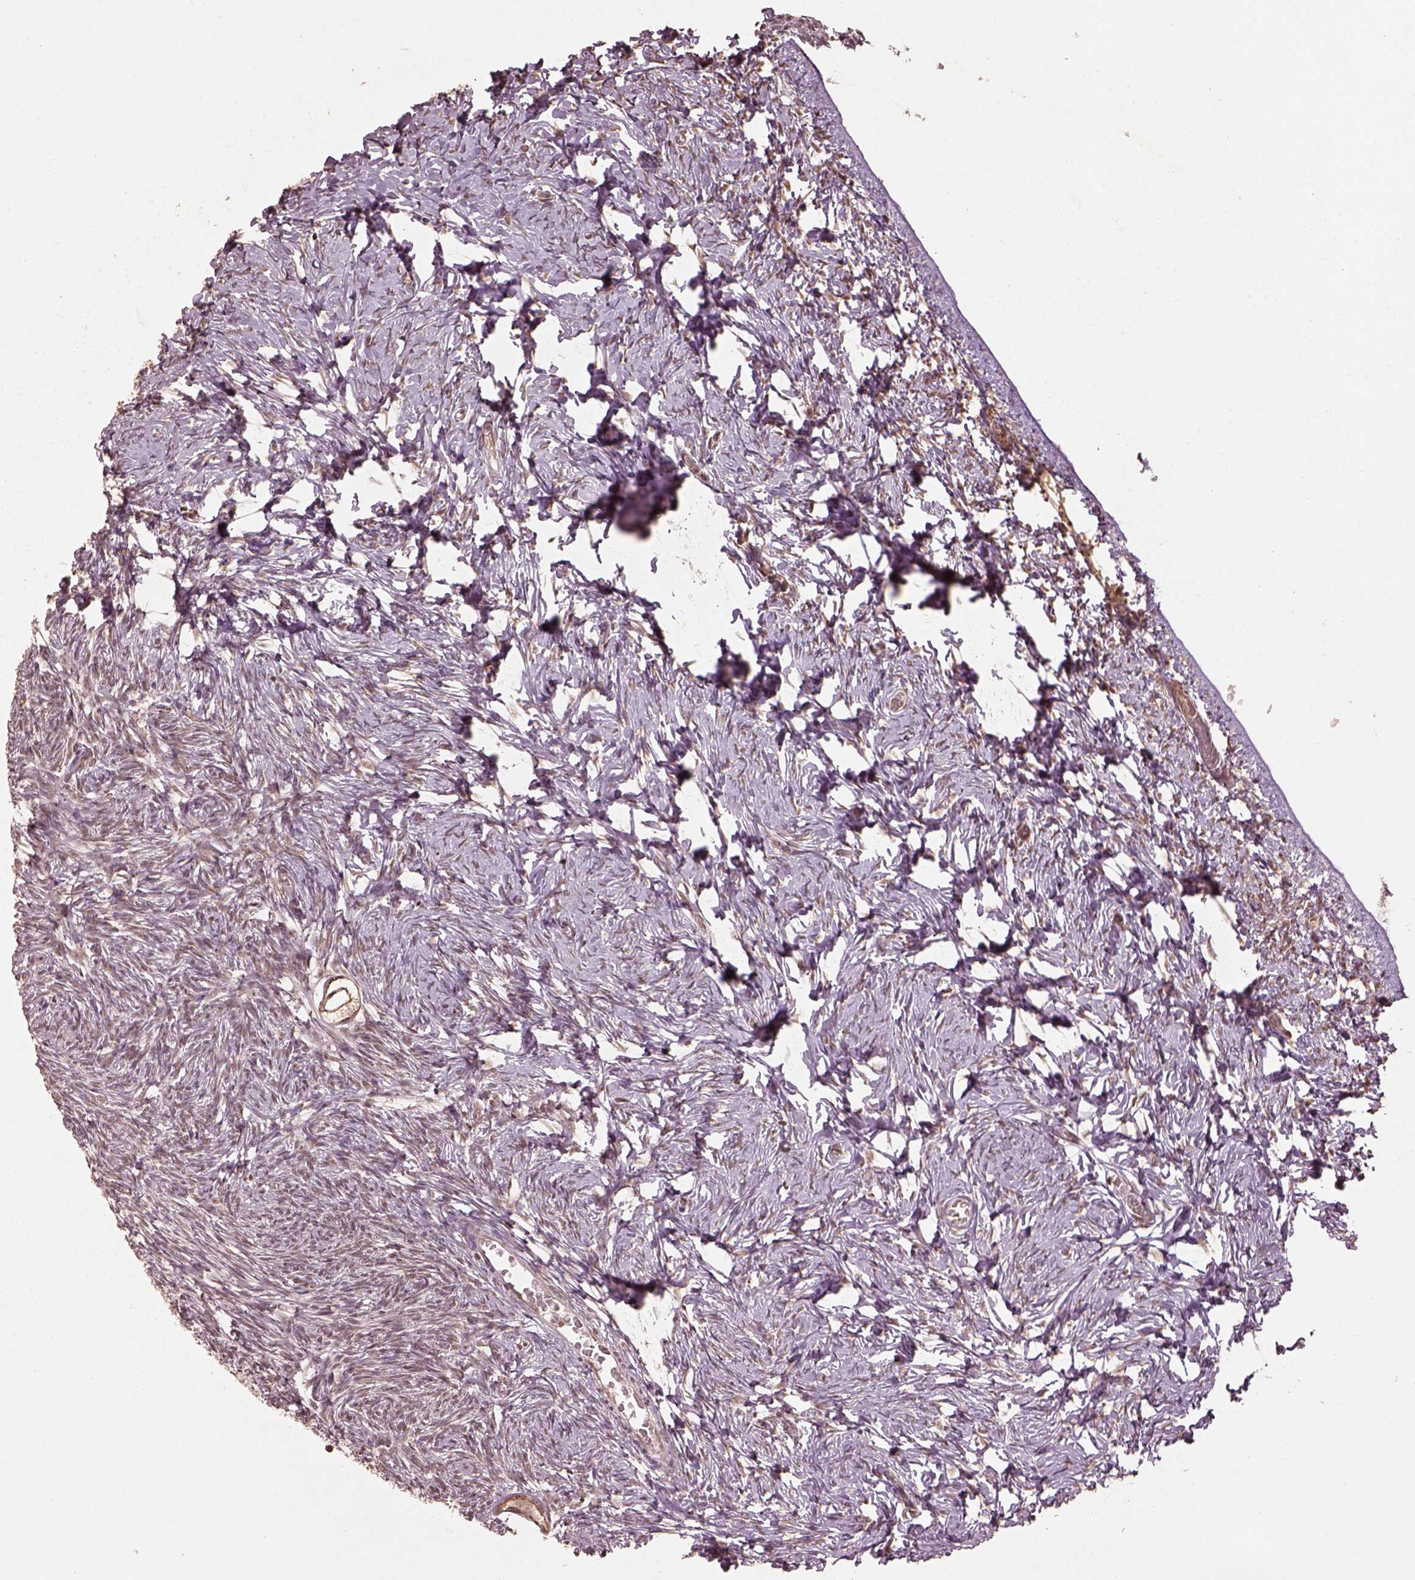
{"staining": {"intensity": "moderate", "quantity": ">75%", "location": "cytoplasmic/membranous,nuclear"}, "tissue": "ovary", "cell_type": "Follicle cells", "image_type": "normal", "snomed": [{"axis": "morphology", "description": "Normal tissue, NOS"}, {"axis": "topography", "description": "Ovary"}], "caption": "Brown immunohistochemical staining in normal ovary demonstrates moderate cytoplasmic/membranous,nuclear expression in about >75% of follicle cells.", "gene": "BRD9", "patient": {"sex": "female", "age": 27}}